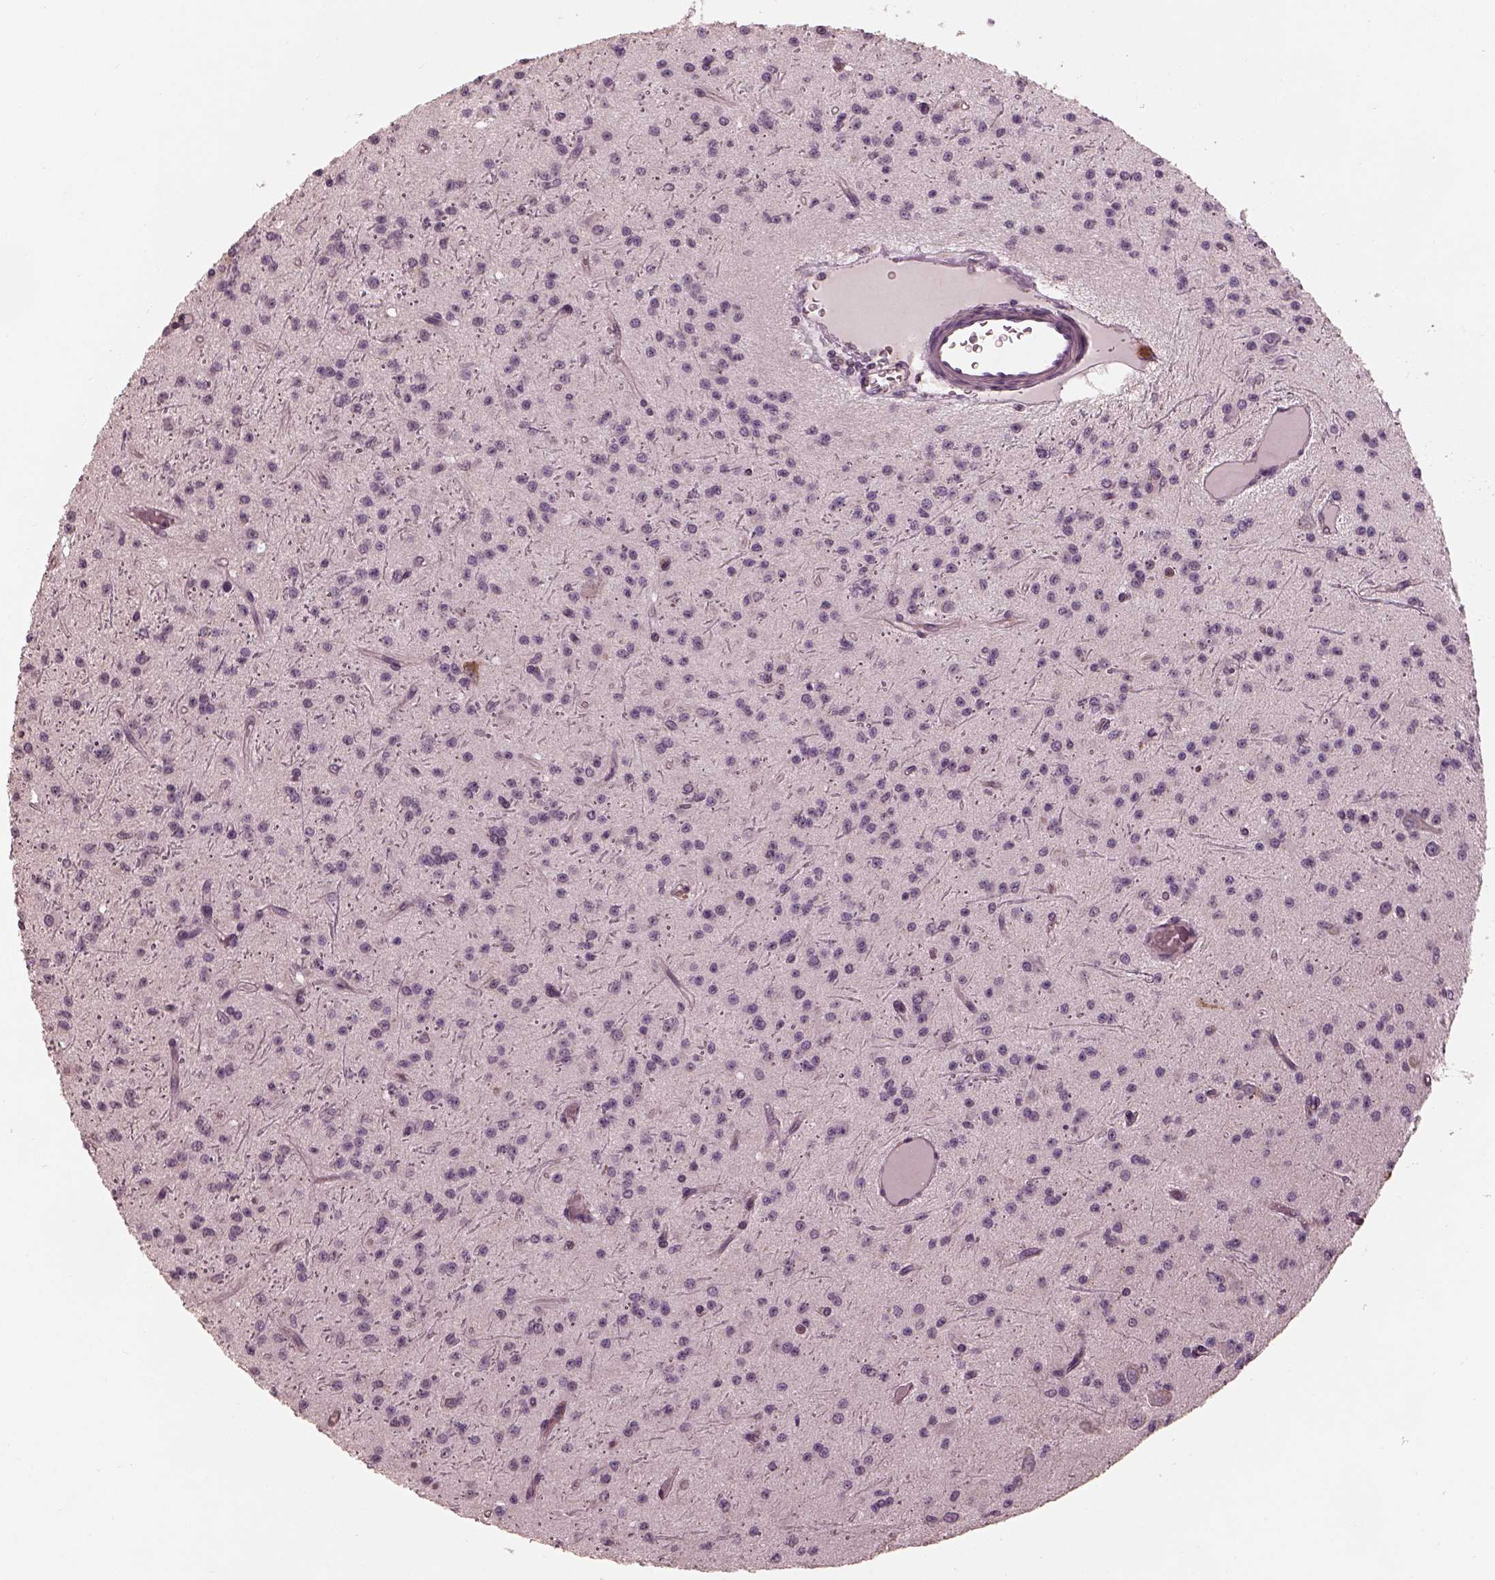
{"staining": {"intensity": "negative", "quantity": "none", "location": "none"}, "tissue": "glioma", "cell_type": "Tumor cells", "image_type": "cancer", "snomed": [{"axis": "morphology", "description": "Glioma, malignant, Low grade"}, {"axis": "topography", "description": "Brain"}], "caption": "Tumor cells are negative for brown protein staining in malignant glioma (low-grade).", "gene": "PRKACG", "patient": {"sex": "male", "age": 27}}